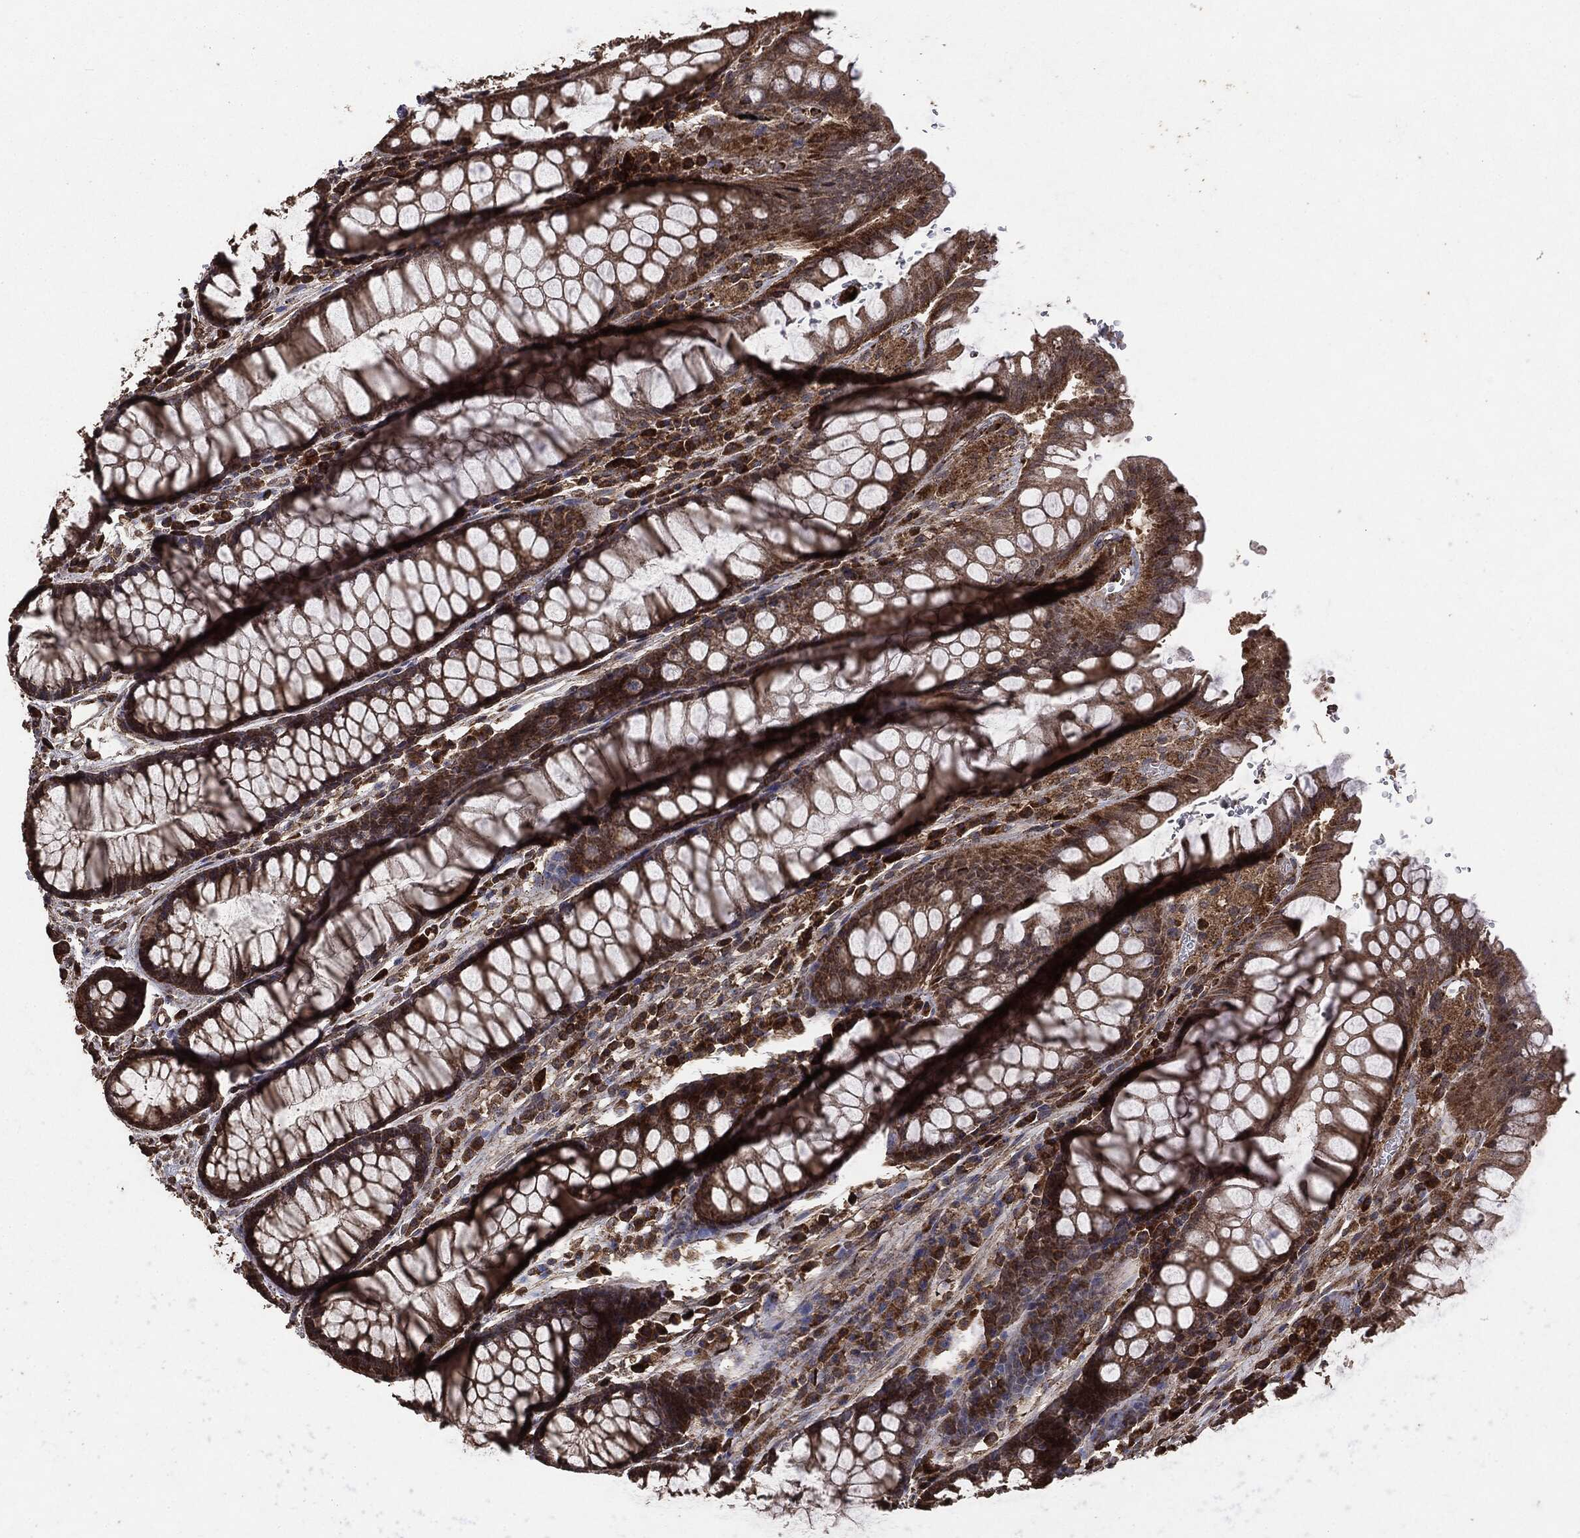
{"staining": {"intensity": "moderate", "quantity": ">75%", "location": "cytoplasmic/membranous"}, "tissue": "rectum", "cell_type": "Glandular cells", "image_type": "normal", "snomed": [{"axis": "morphology", "description": "Normal tissue, NOS"}, {"axis": "topography", "description": "Rectum"}], "caption": "Moderate cytoplasmic/membranous expression for a protein is identified in about >75% of glandular cells of benign rectum using immunohistochemistry.", "gene": "MTOR", "patient": {"sex": "female", "age": 68}}